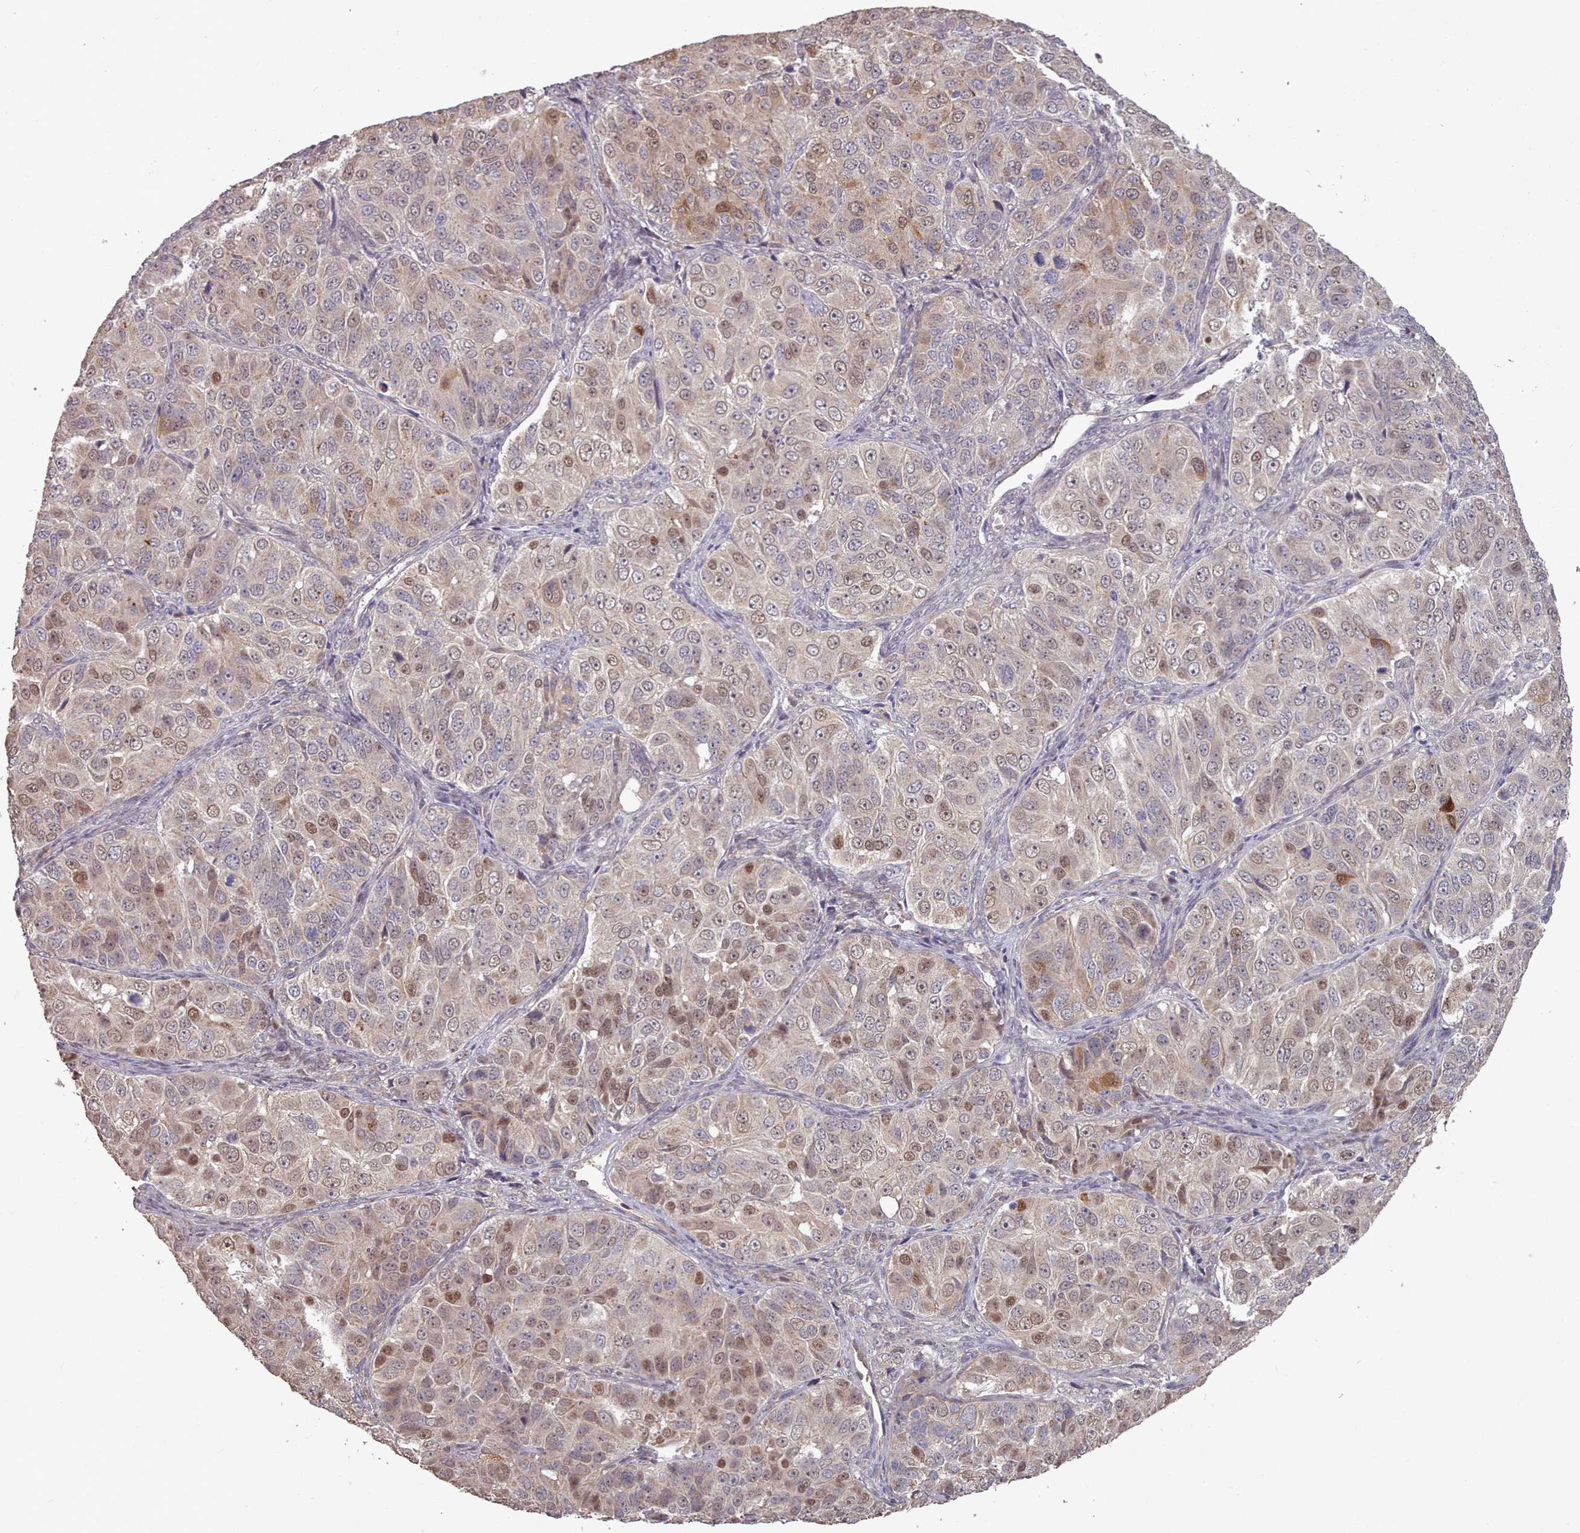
{"staining": {"intensity": "moderate", "quantity": "25%-75%", "location": "cytoplasmic/membranous,nuclear"}, "tissue": "ovarian cancer", "cell_type": "Tumor cells", "image_type": "cancer", "snomed": [{"axis": "morphology", "description": "Carcinoma, endometroid"}, {"axis": "topography", "description": "Ovary"}], "caption": "IHC histopathology image of human ovarian cancer stained for a protein (brown), which demonstrates medium levels of moderate cytoplasmic/membranous and nuclear positivity in about 25%-75% of tumor cells.", "gene": "ERCC6L", "patient": {"sex": "female", "age": 51}}